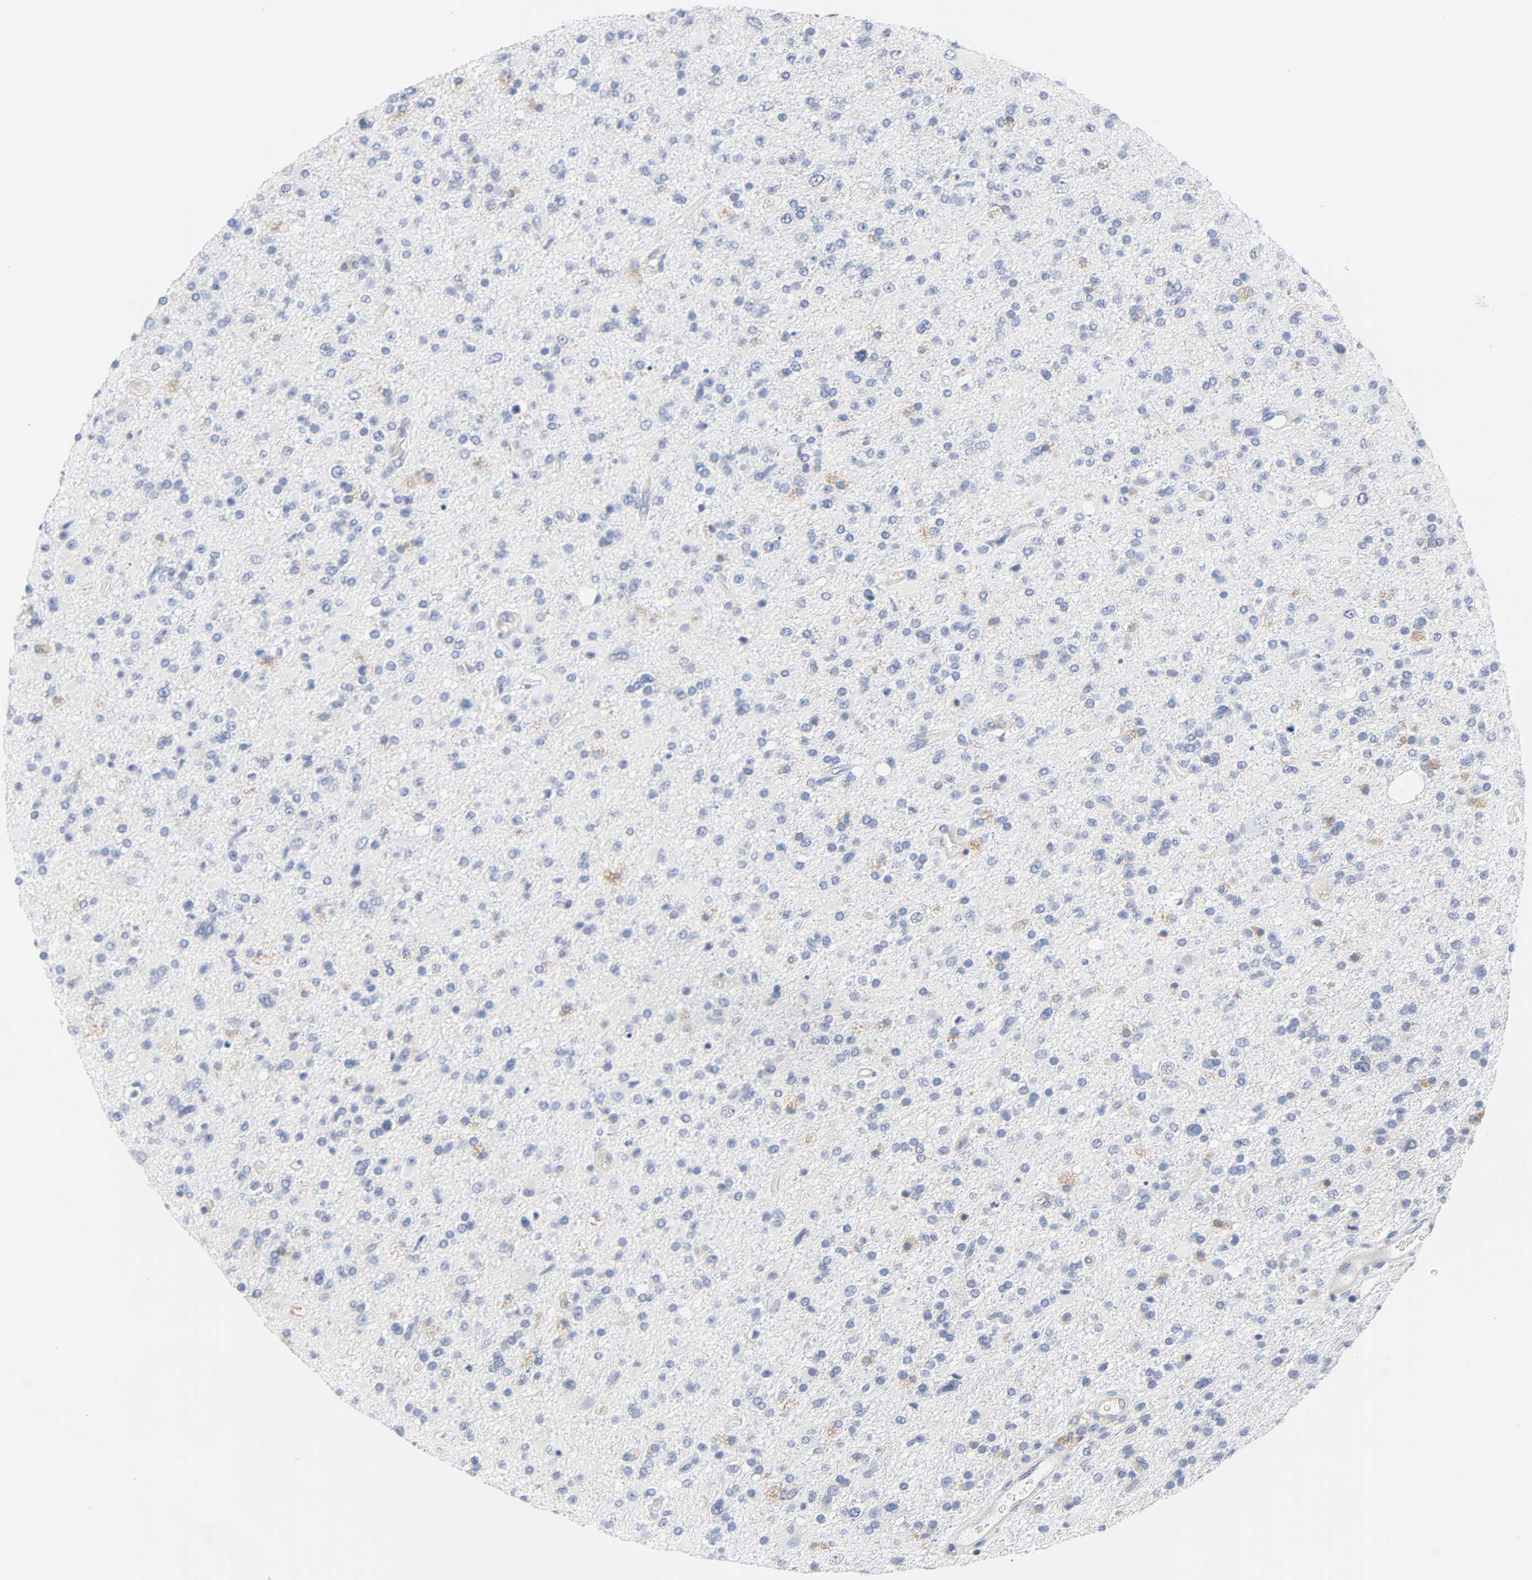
{"staining": {"intensity": "weak", "quantity": "<25%", "location": "cytoplasmic/membranous"}, "tissue": "glioma", "cell_type": "Tumor cells", "image_type": "cancer", "snomed": [{"axis": "morphology", "description": "Glioma, malignant, High grade"}, {"axis": "topography", "description": "Brain"}], "caption": "IHC of malignant high-grade glioma reveals no expression in tumor cells. (DAB (3,3'-diaminobenzidine) IHC visualized using brightfield microscopy, high magnification).", "gene": "MALT1", "patient": {"sex": "male", "age": 33}}